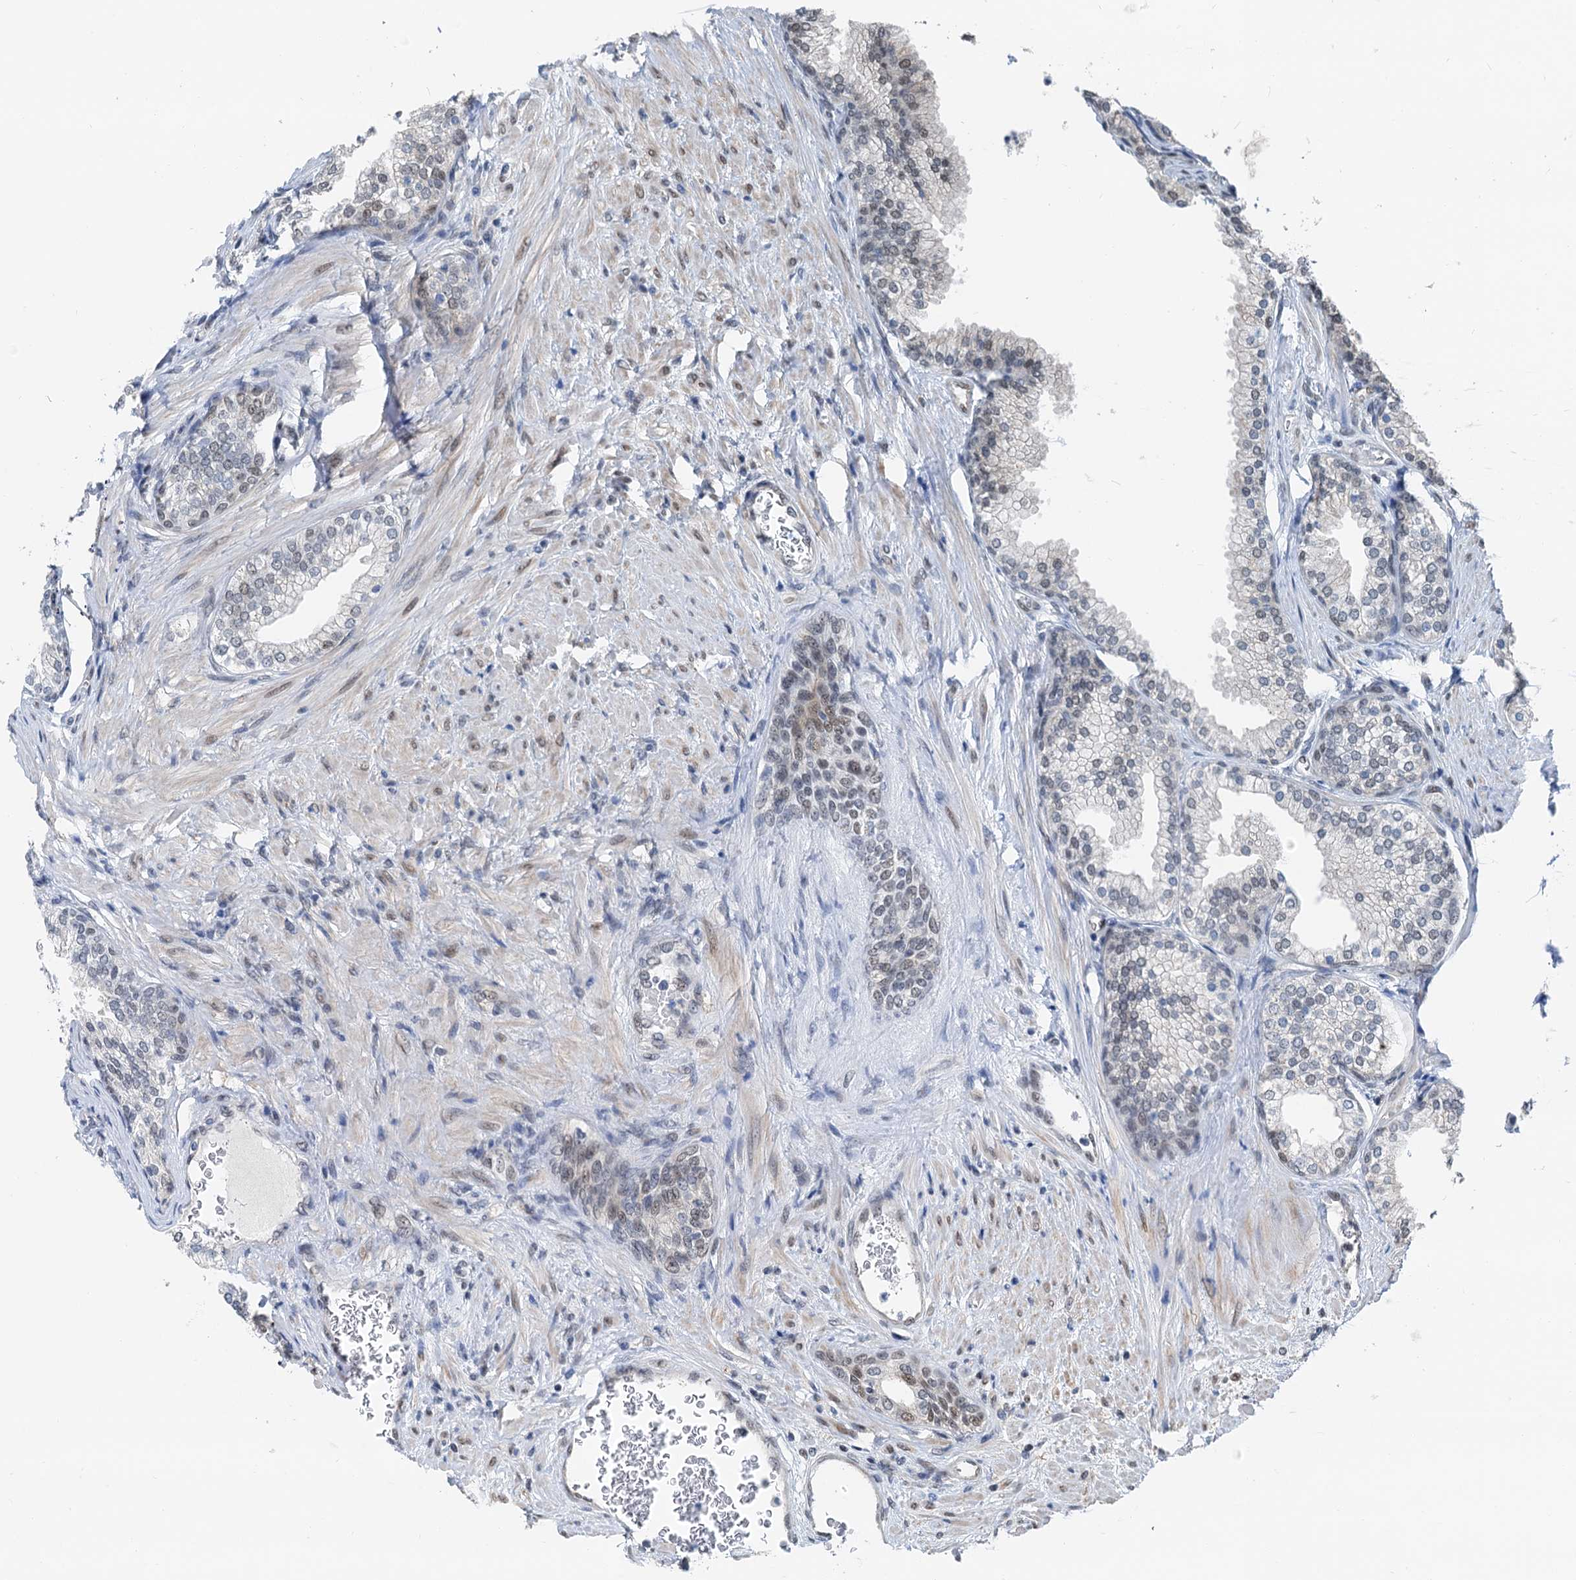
{"staining": {"intensity": "moderate", "quantity": "25%-75%", "location": "nuclear"}, "tissue": "prostate", "cell_type": "Glandular cells", "image_type": "normal", "snomed": [{"axis": "morphology", "description": "Normal tissue, NOS"}, {"axis": "topography", "description": "Prostate"}], "caption": "DAB (3,3'-diaminobenzidine) immunohistochemical staining of normal human prostate exhibits moderate nuclear protein positivity in about 25%-75% of glandular cells.", "gene": "CFDP1", "patient": {"sex": "male", "age": 76}}